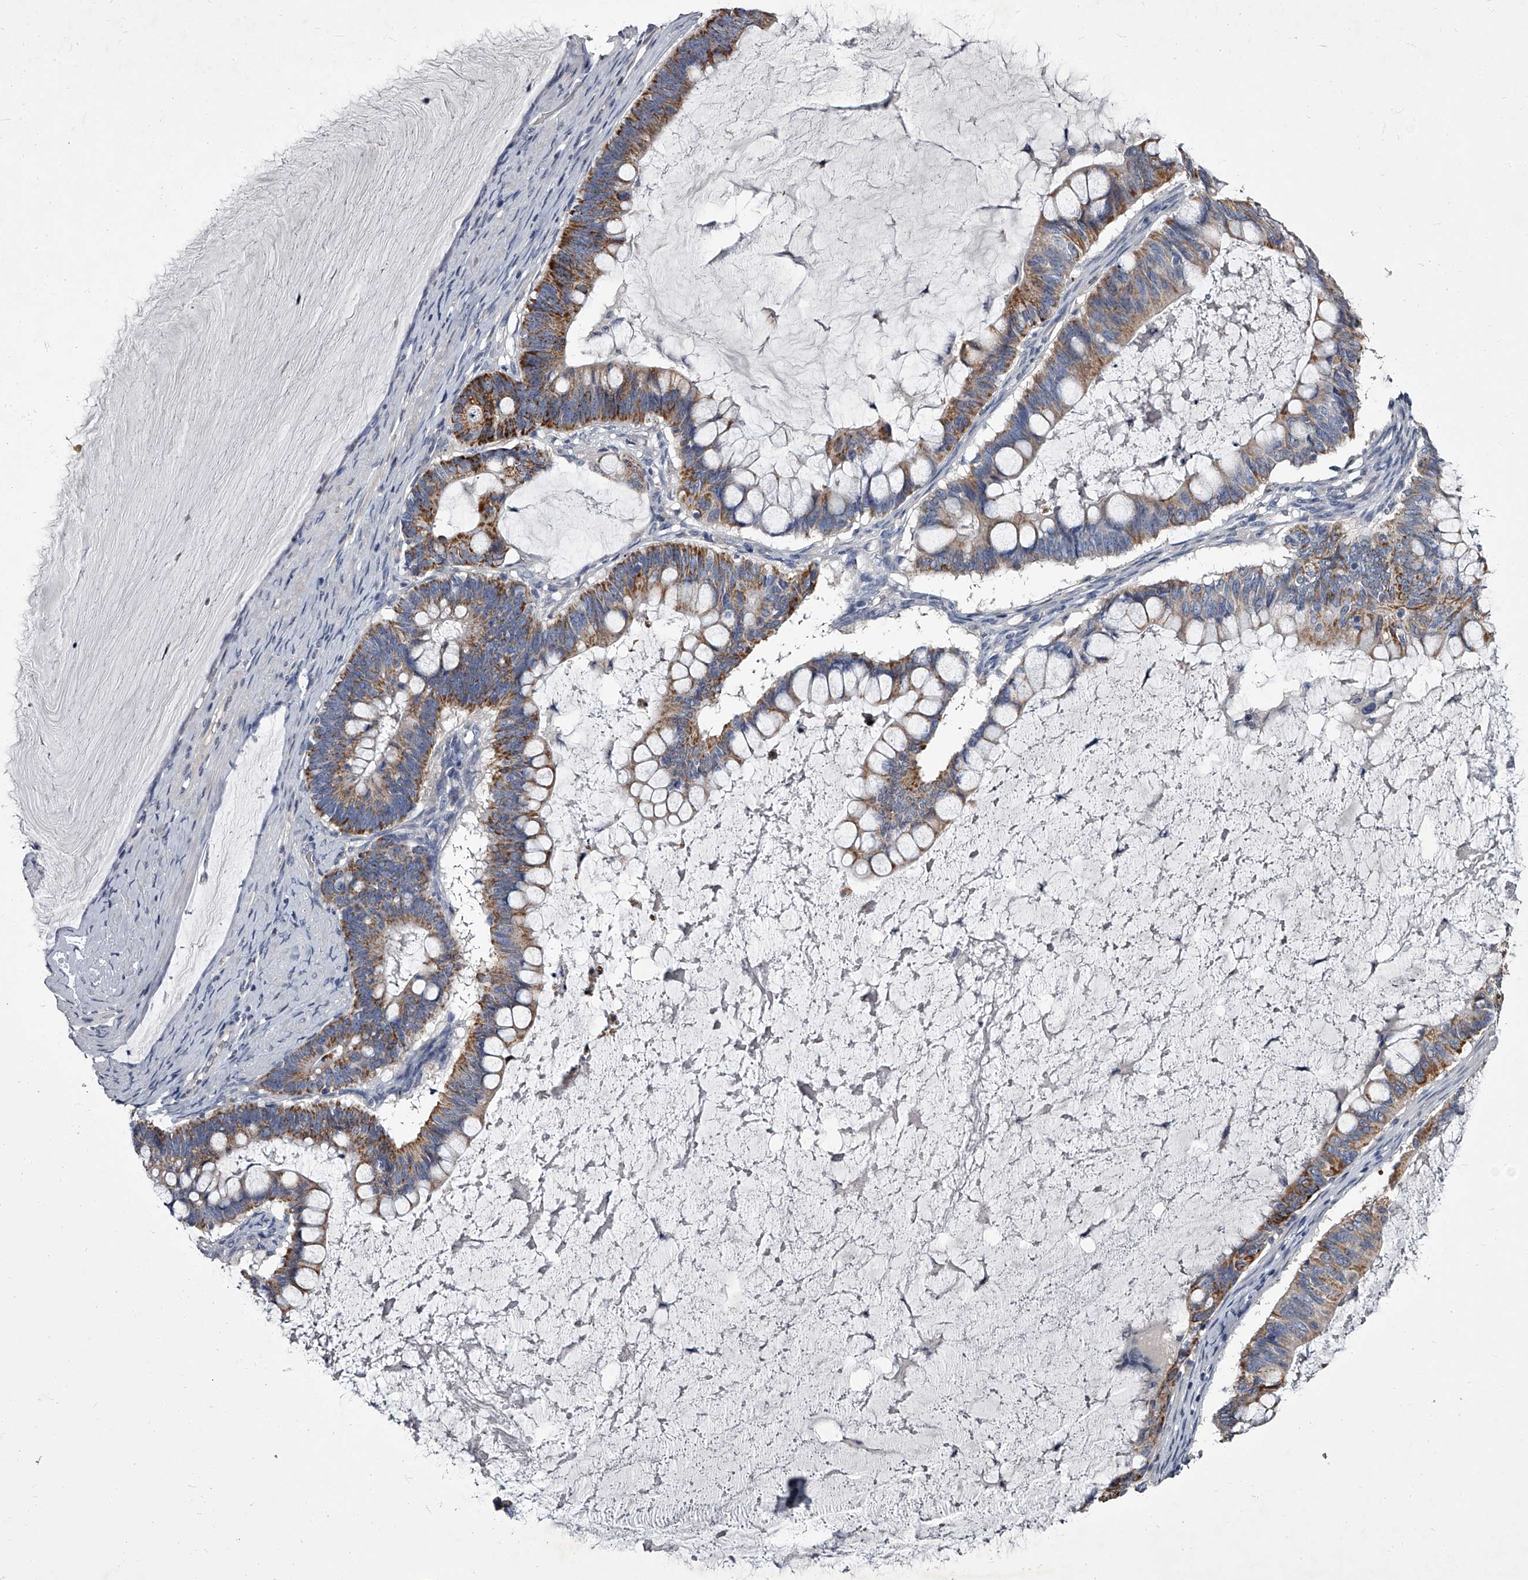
{"staining": {"intensity": "strong", "quantity": "25%-75%", "location": "cytoplasmic/membranous"}, "tissue": "ovarian cancer", "cell_type": "Tumor cells", "image_type": "cancer", "snomed": [{"axis": "morphology", "description": "Cystadenocarcinoma, mucinous, NOS"}, {"axis": "topography", "description": "Ovary"}], "caption": "Immunohistochemical staining of human ovarian mucinous cystadenocarcinoma shows strong cytoplasmic/membranous protein positivity in approximately 25%-75% of tumor cells.", "gene": "GAPVD1", "patient": {"sex": "female", "age": 61}}